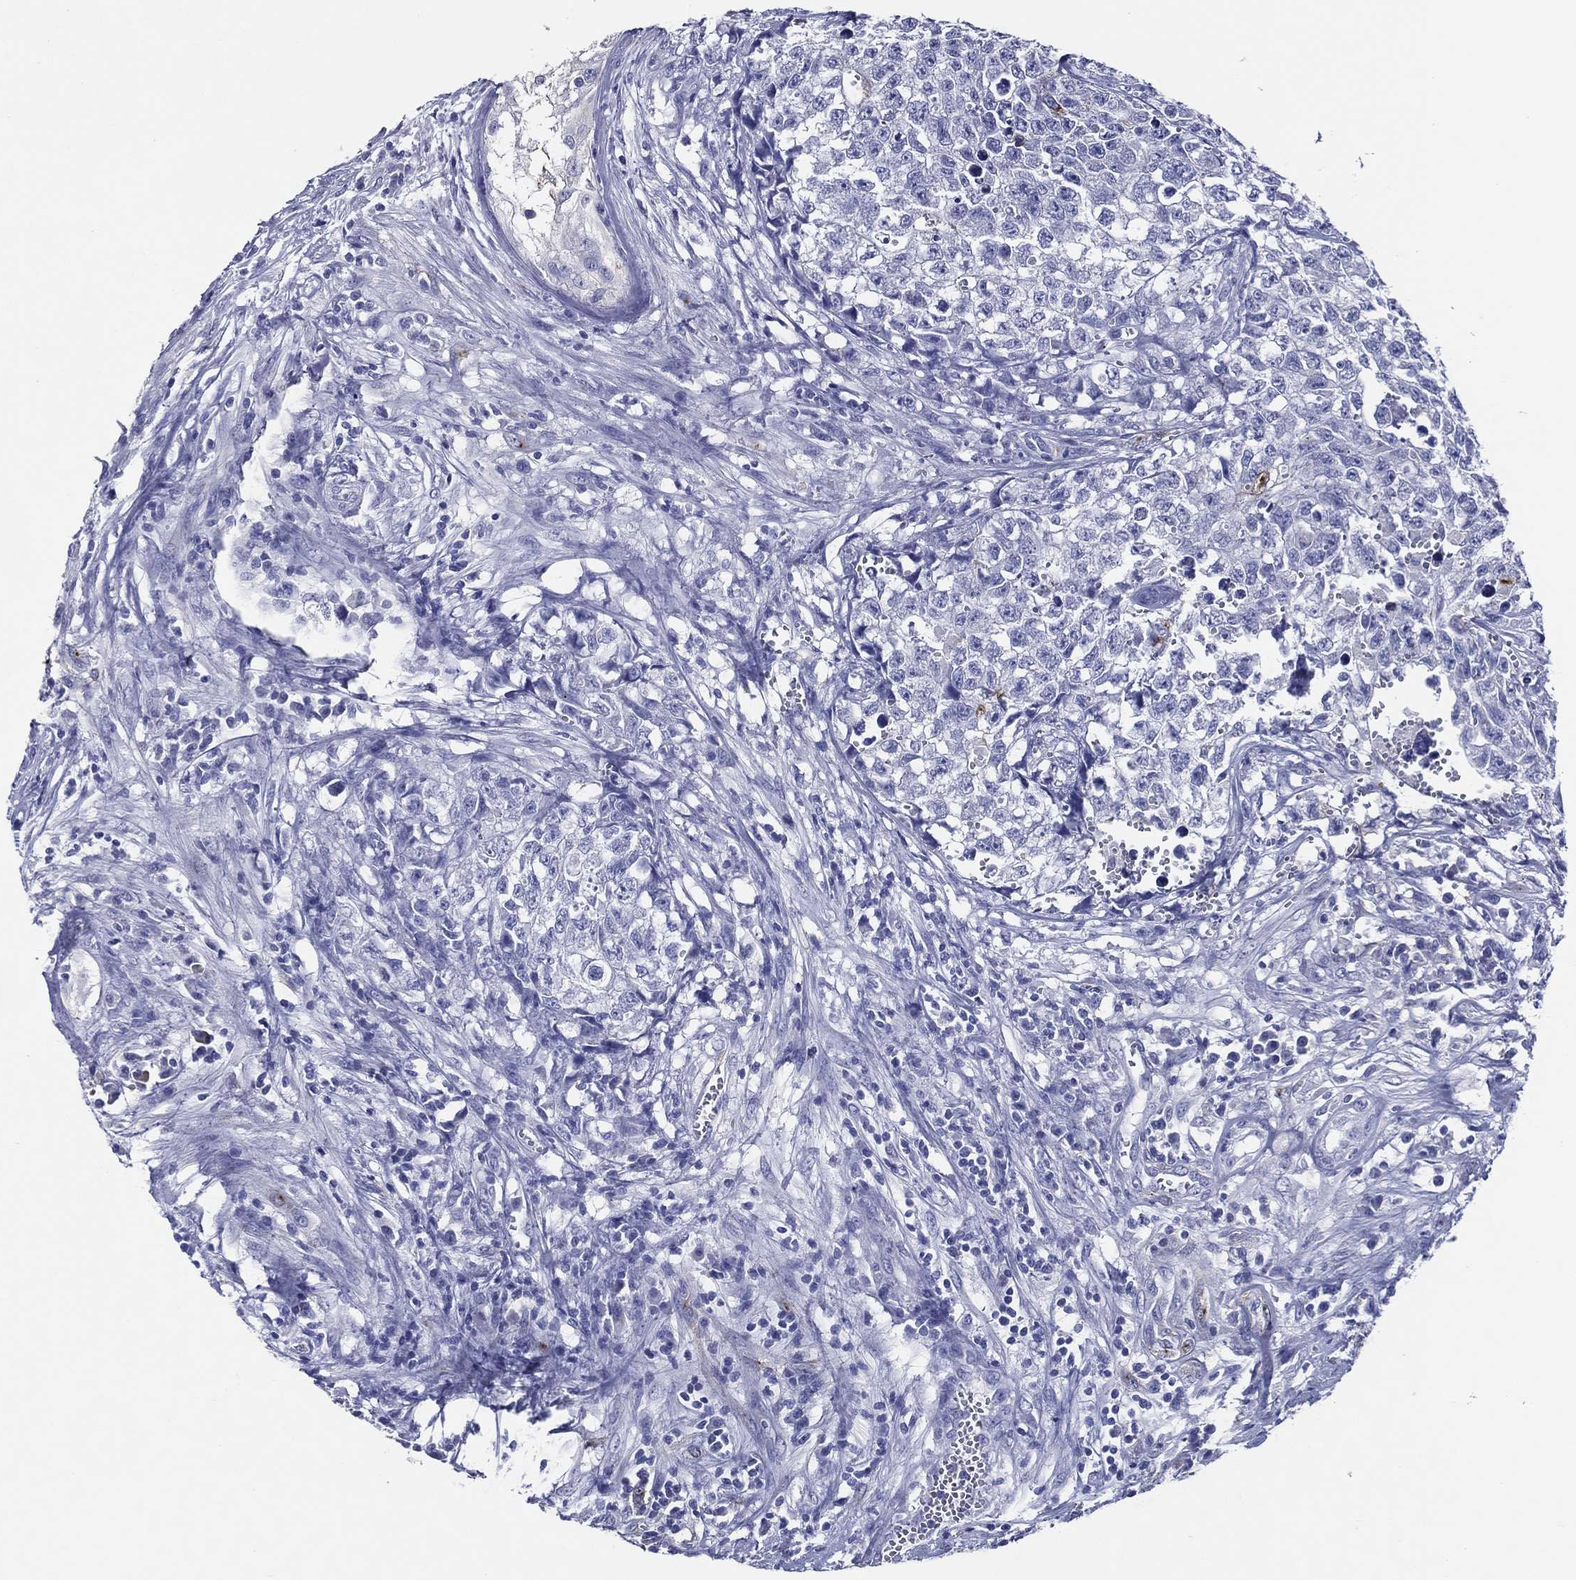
{"staining": {"intensity": "negative", "quantity": "none", "location": "none"}, "tissue": "testis cancer", "cell_type": "Tumor cells", "image_type": "cancer", "snomed": [{"axis": "morphology", "description": "Seminoma, NOS"}, {"axis": "morphology", "description": "Carcinoma, Embryonal, NOS"}, {"axis": "topography", "description": "Testis"}], "caption": "There is no significant staining in tumor cells of testis cancer.", "gene": "ACE2", "patient": {"sex": "male", "age": 22}}